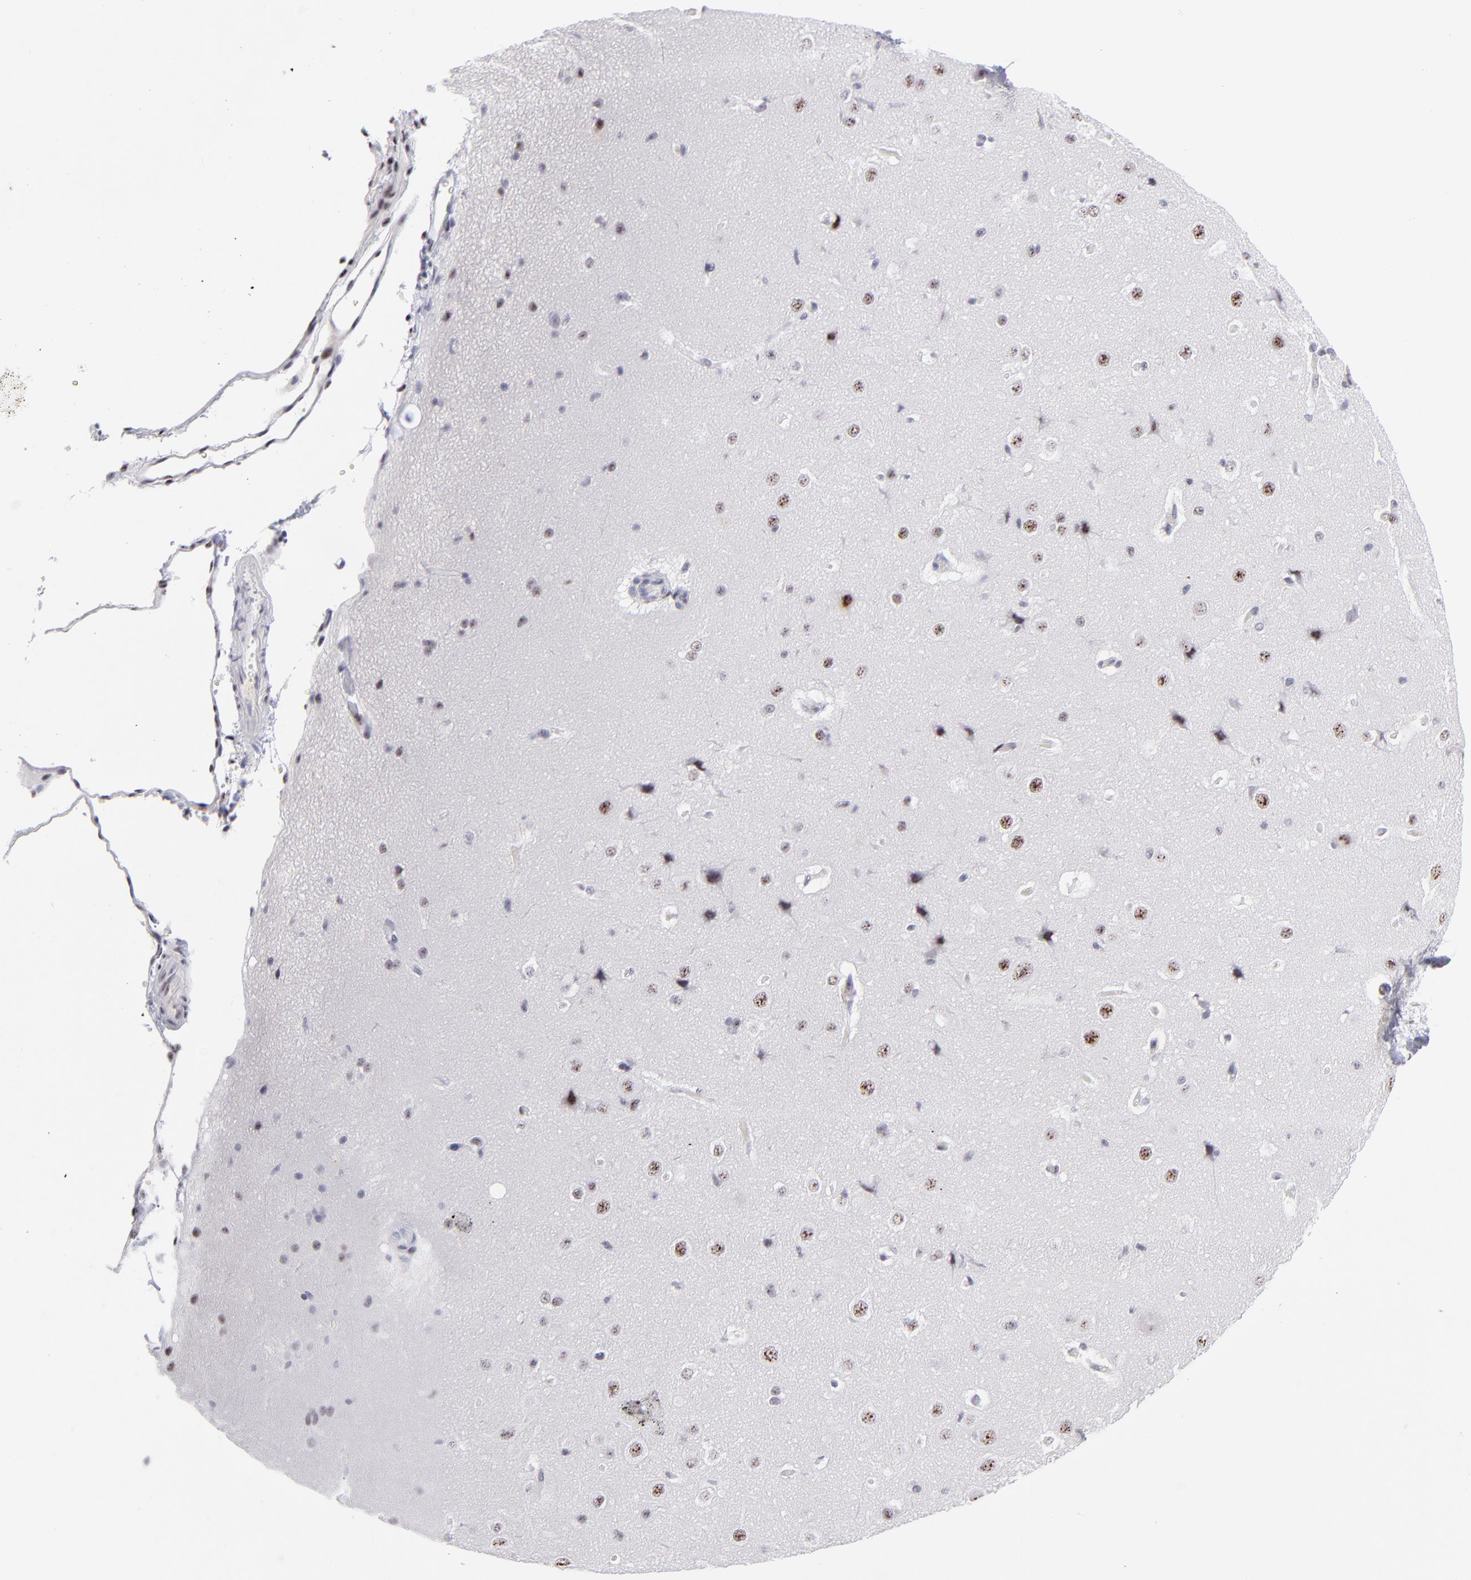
{"staining": {"intensity": "moderate", "quantity": "25%-75%", "location": "nuclear"}, "tissue": "cerebral cortex", "cell_type": "Endothelial cells", "image_type": "normal", "snomed": [{"axis": "morphology", "description": "Normal tissue, NOS"}, {"axis": "topography", "description": "Cerebral cortex"}], "caption": "Protein staining of unremarkable cerebral cortex reveals moderate nuclear positivity in about 25%-75% of endothelial cells. (DAB = brown stain, brightfield microscopy at high magnification).", "gene": "CDC25C", "patient": {"sex": "female", "age": 45}}